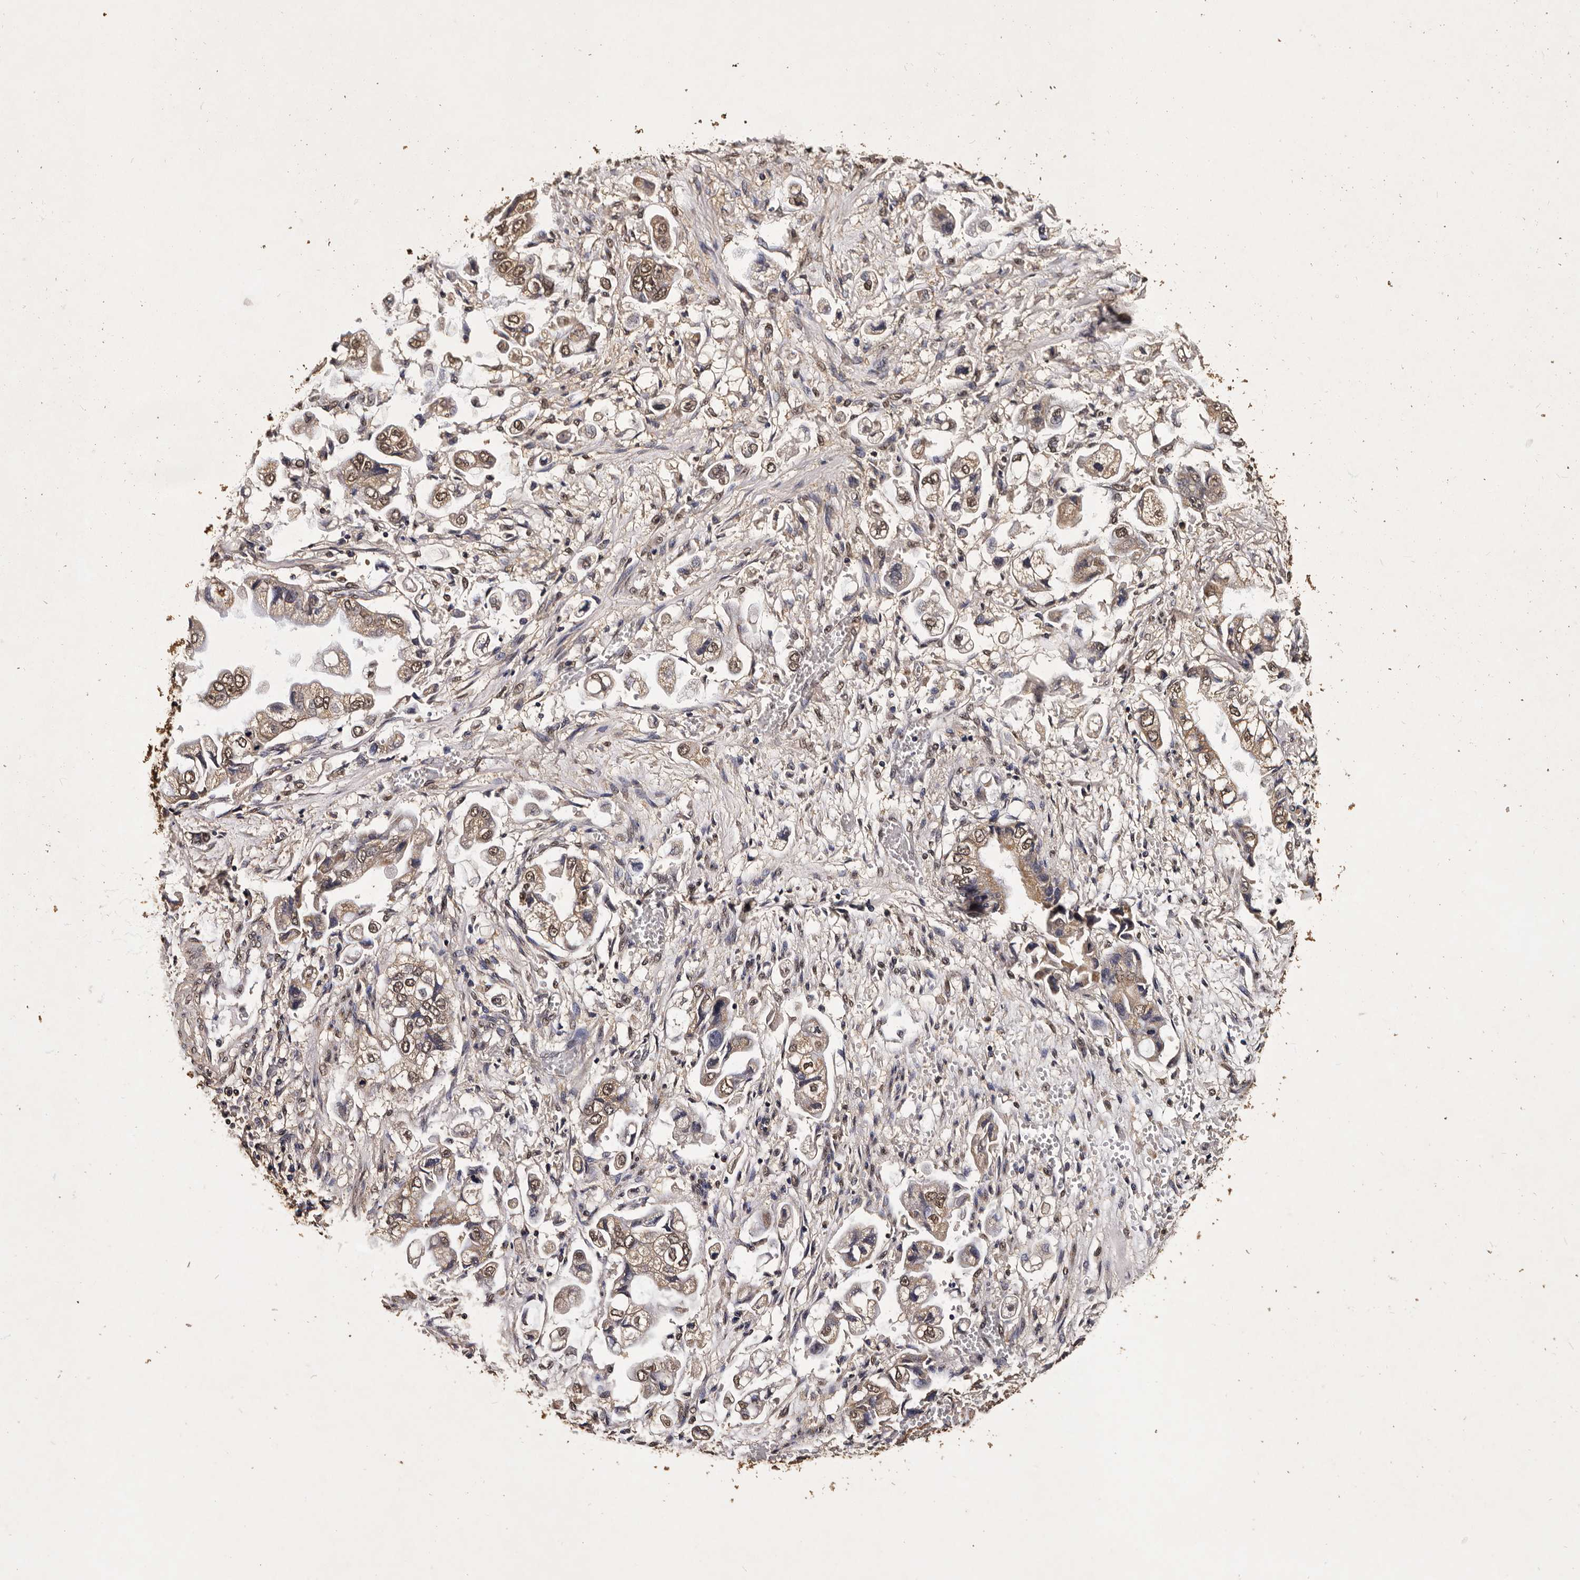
{"staining": {"intensity": "moderate", "quantity": ">75%", "location": "cytoplasmic/membranous,nuclear"}, "tissue": "stomach cancer", "cell_type": "Tumor cells", "image_type": "cancer", "snomed": [{"axis": "morphology", "description": "Adenocarcinoma, NOS"}, {"axis": "topography", "description": "Stomach"}], "caption": "Protein expression analysis of stomach cancer shows moderate cytoplasmic/membranous and nuclear expression in approximately >75% of tumor cells. Using DAB (brown) and hematoxylin (blue) stains, captured at high magnification using brightfield microscopy.", "gene": "PARS2", "patient": {"sex": "male", "age": 62}}